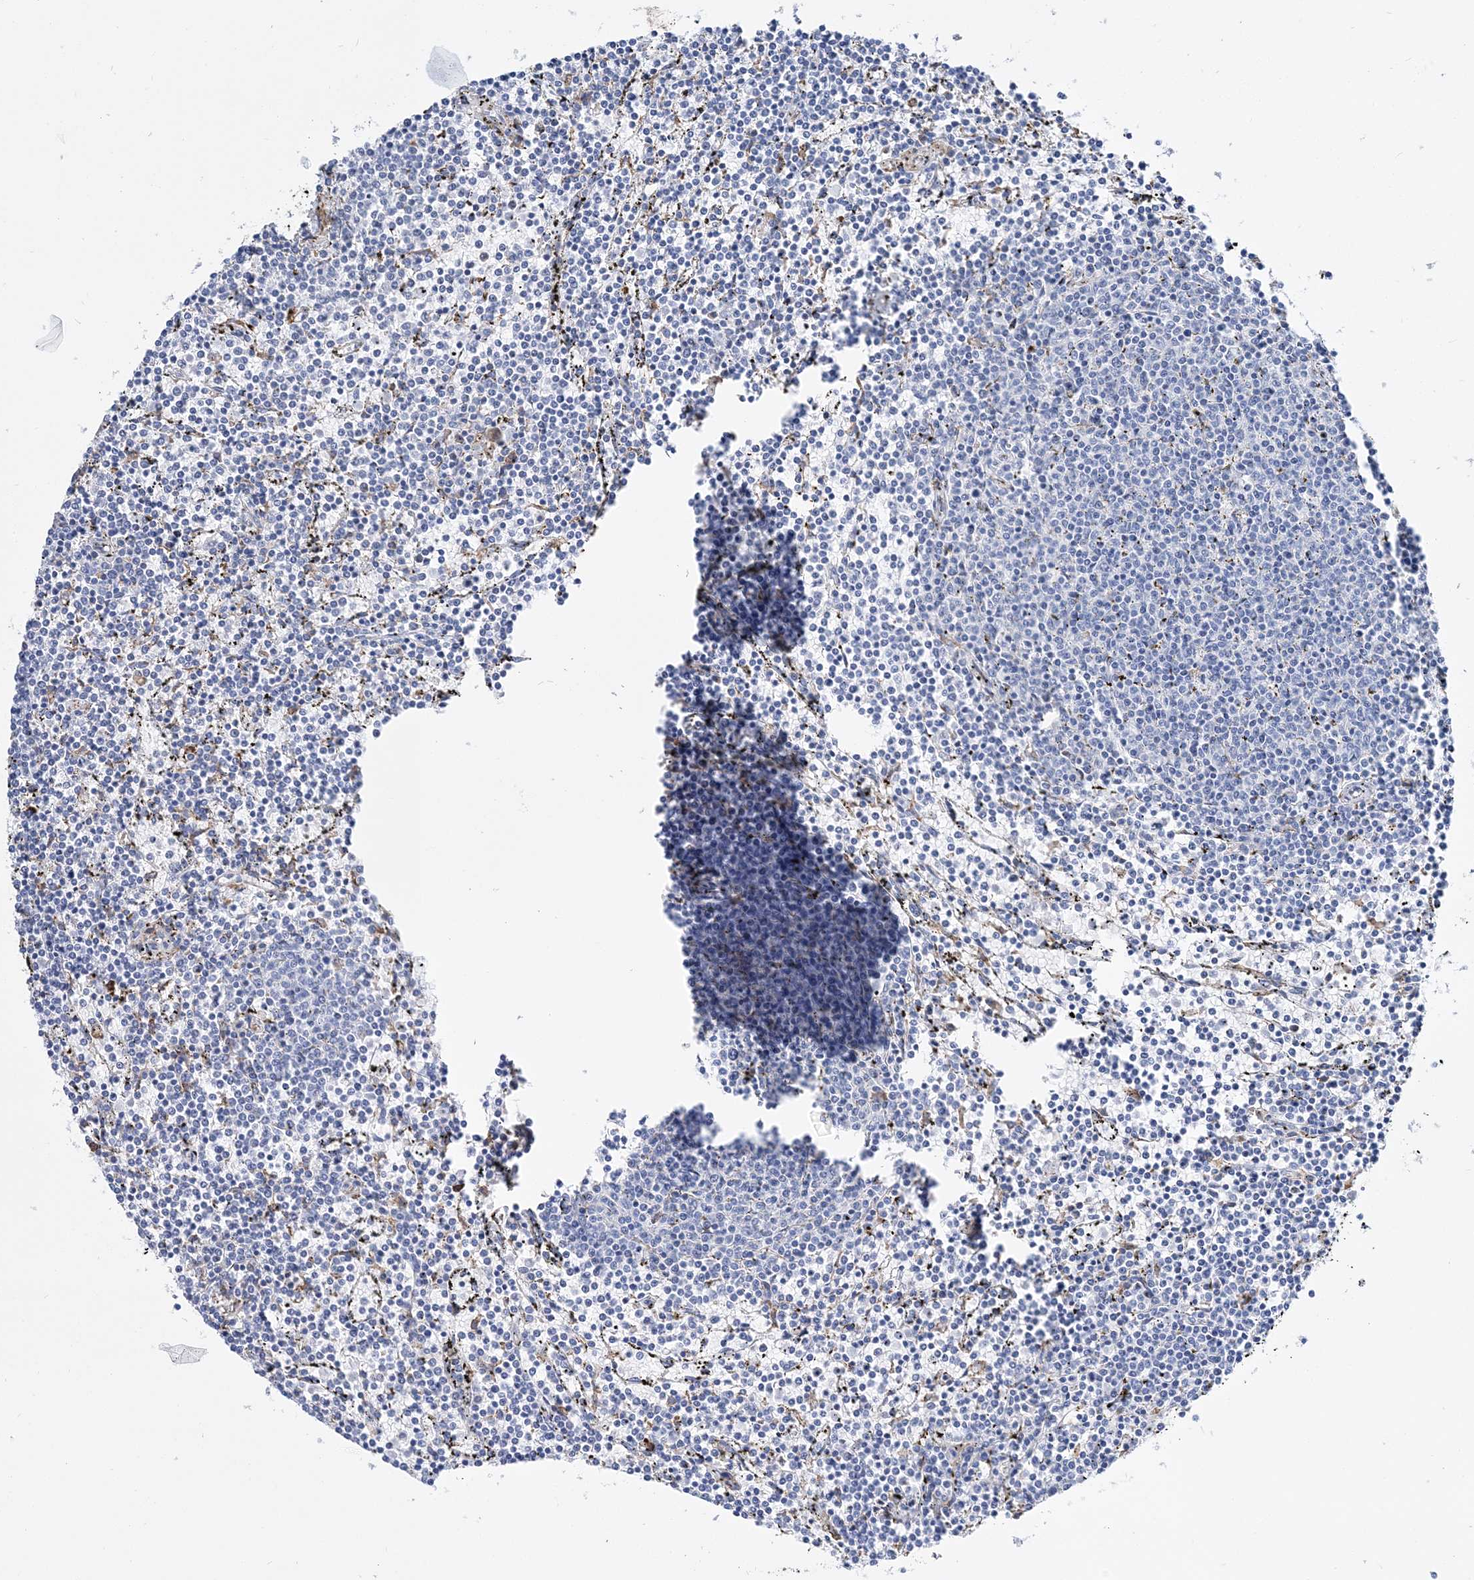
{"staining": {"intensity": "negative", "quantity": "none", "location": "none"}, "tissue": "lymphoma", "cell_type": "Tumor cells", "image_type": "cancer", "snomed": [{"axis": "morphology", "description": "Malignant lymphoma, non-Hodgkin's type, Low grade"}, {"axis": "topography", "description": "Spleen"}], "caption": "This is an immunohistochemistry (IHC) image of low-grade malignant lymphoma, non-Hodgkin's type. There is no staining in tumor cells.", "gene": "TSPYL6", "patient": {"sex": "female", "age": 50}}